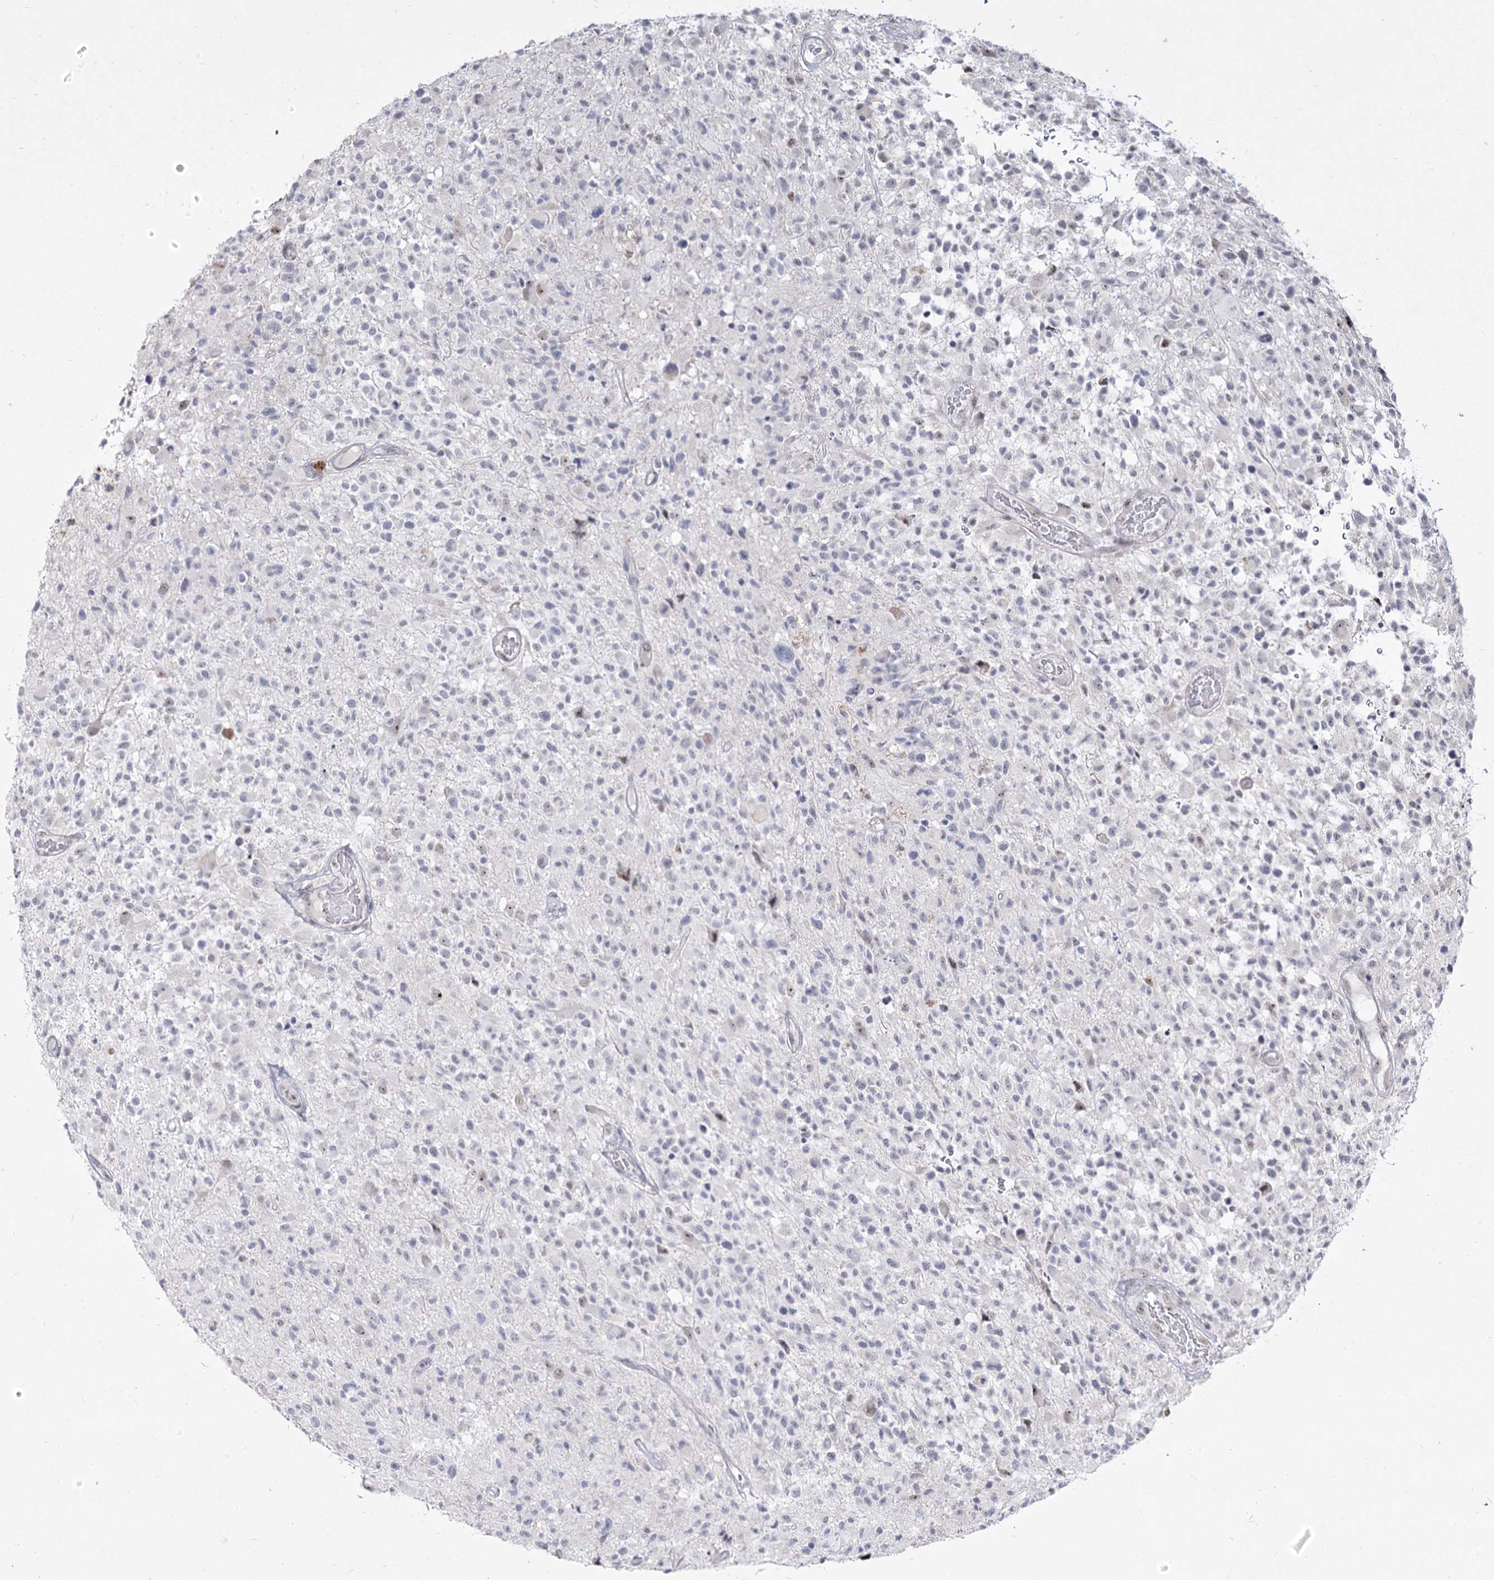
{"staining": {"intensity": "negative", "quantity": "none", "location": "none"}, "tissue": "glioma", "cell_type": "Tumor cells", "image_type": "cancer", "snomed": [{"axis": "morphology", "description": "Glioma, malignant, High grade"}, {"axis": "morphology", "description": "Glioblastoma, NOS"}, {"axis": "topography", "description": "Brain"}], "caption": "Photomicrograph shows no protein staining in tumor cells of glioblastoma tissue.", "gene": "DDX50", "patient": {"sex": "male", "age": 60}}